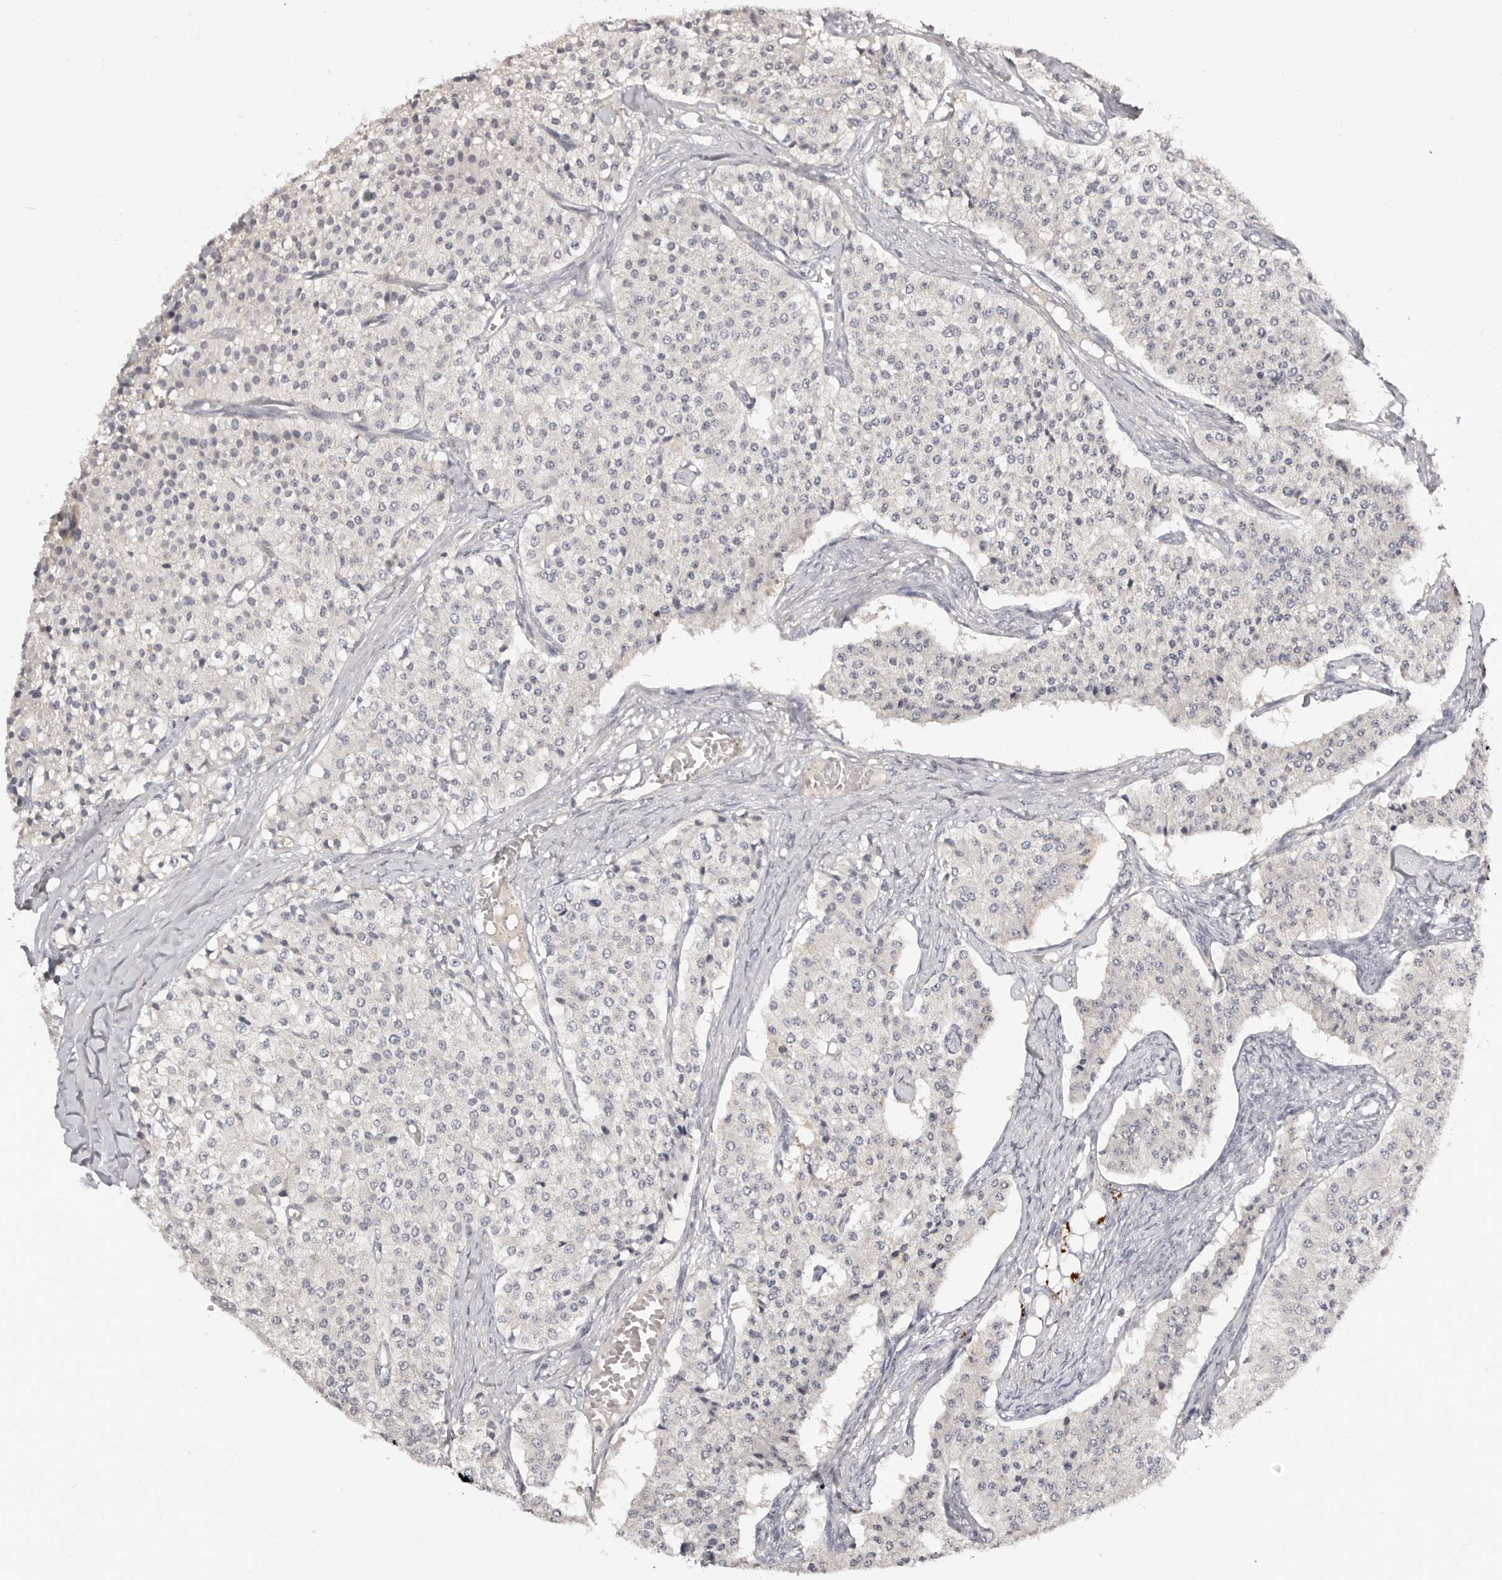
{"staining": {"intensity": "negative", "quantity": "none", "location": "none"}, "tissue": "carcinoid", "cell_type": "Tumor cells", "image_type": "cancer", "snomed": [{"axis": "morphology", "description": "Carcinoid, malignant, NOS"}, {"axis": "topography", "description": "Colon"}], "caption": "IHC photomicrograph of human carcinoid stained for a protein (brown), which demonstrates no expression in tumor cells. (DAB (3,3'-diaminobenzidine) immunohistochemistry, high magnification).", "gene": "SCUBE2", "patient": {"sex": "female", "age": 52}}